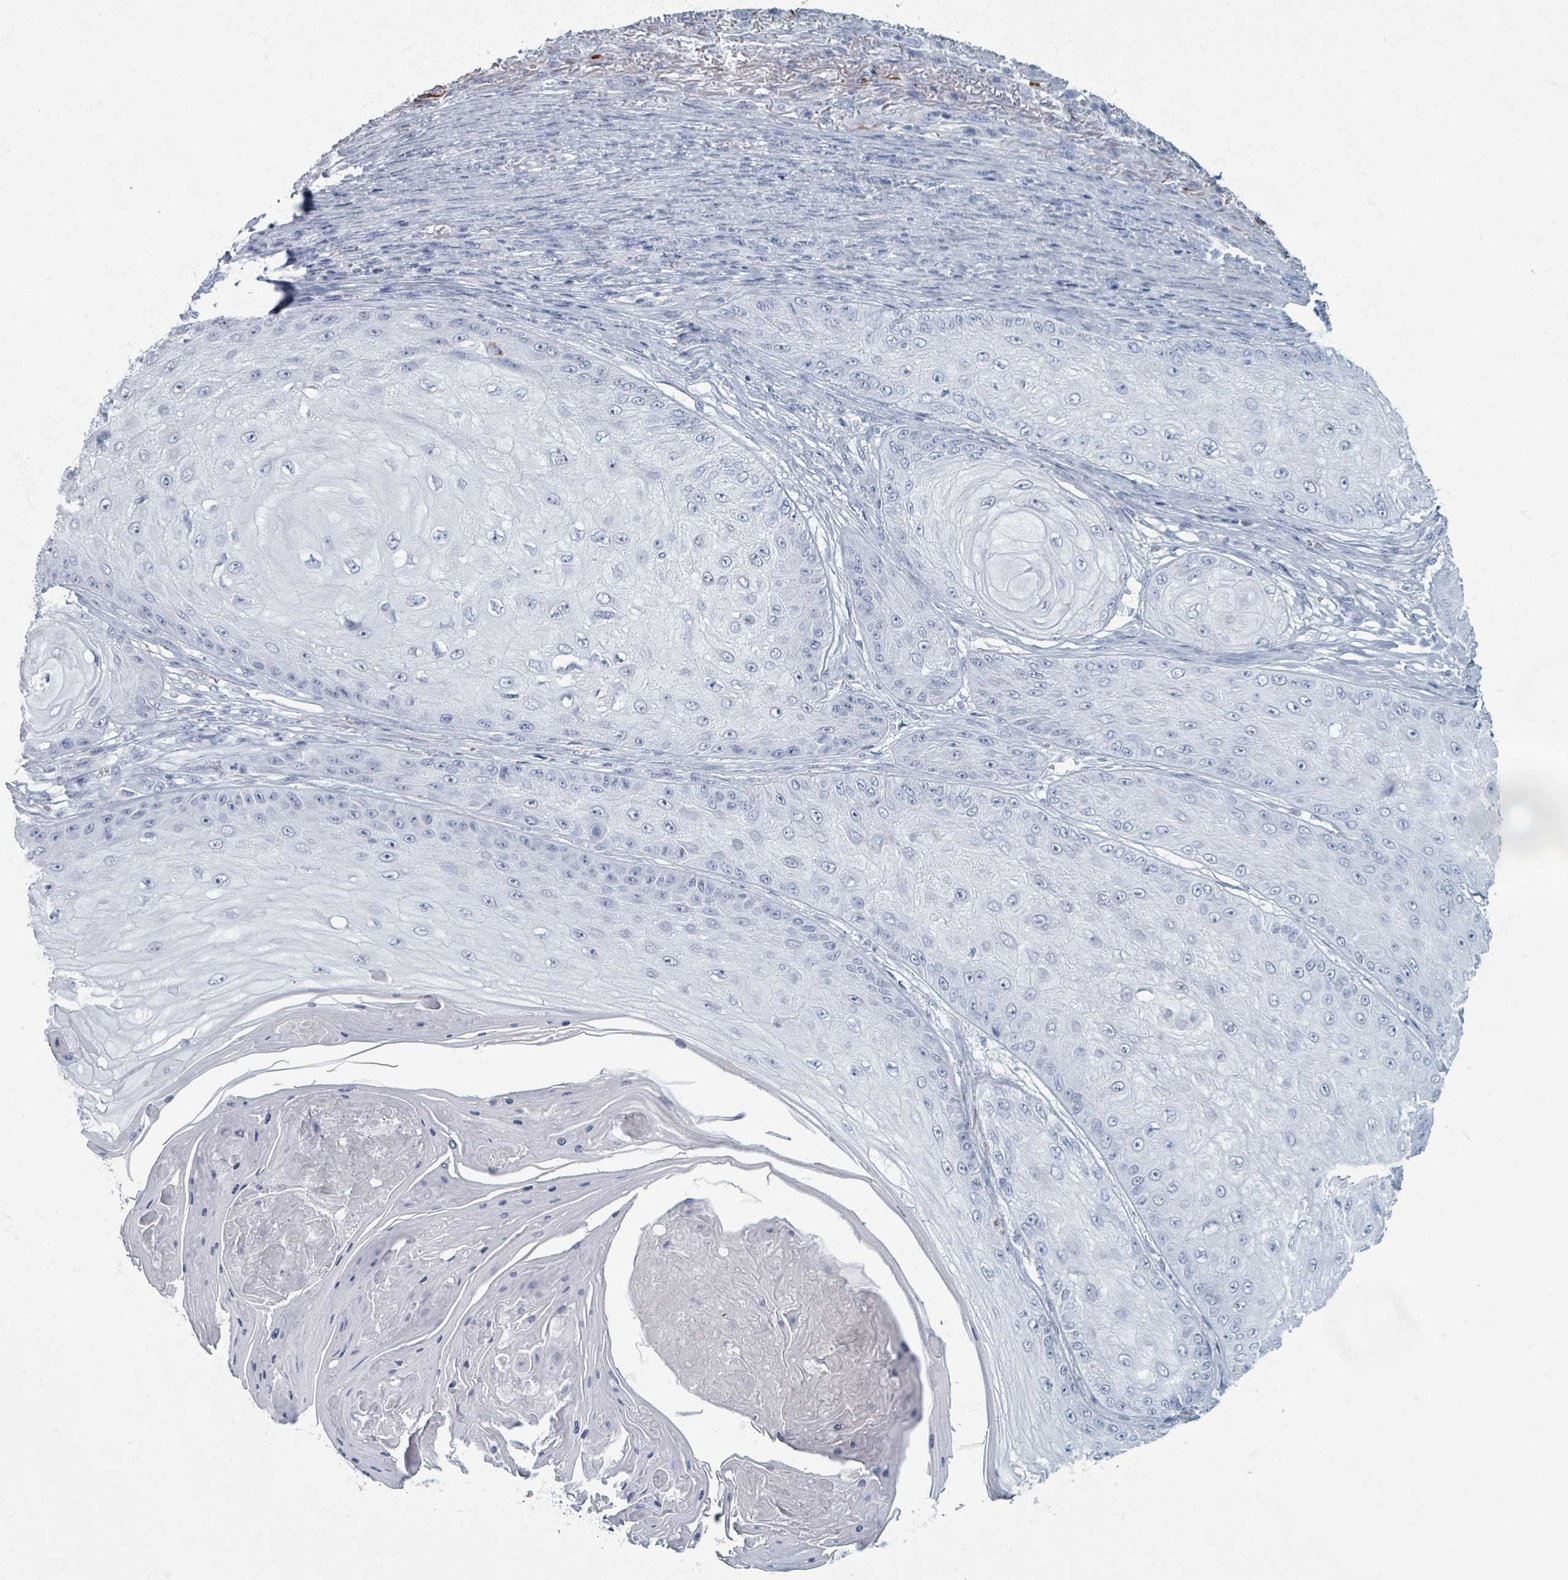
{"staining": {"intensity": "negative", "quantity": "none", "location": "none"}, "tissue": "skin cancer", "cell_type": "Tumor cells", "image_type": "cancer", "snomed": [{"axis": "morphology", "description": "Squamous cell carcinoma, NOS"}, {"axis": "topography", "description": "Skin"}], "caption": "The micrograph displays no staining of tumor cells in skin cancer (squamous cell carcinoma).", "gene": "TAS2R1", "patient": {"sex": "male", "age": 70}}